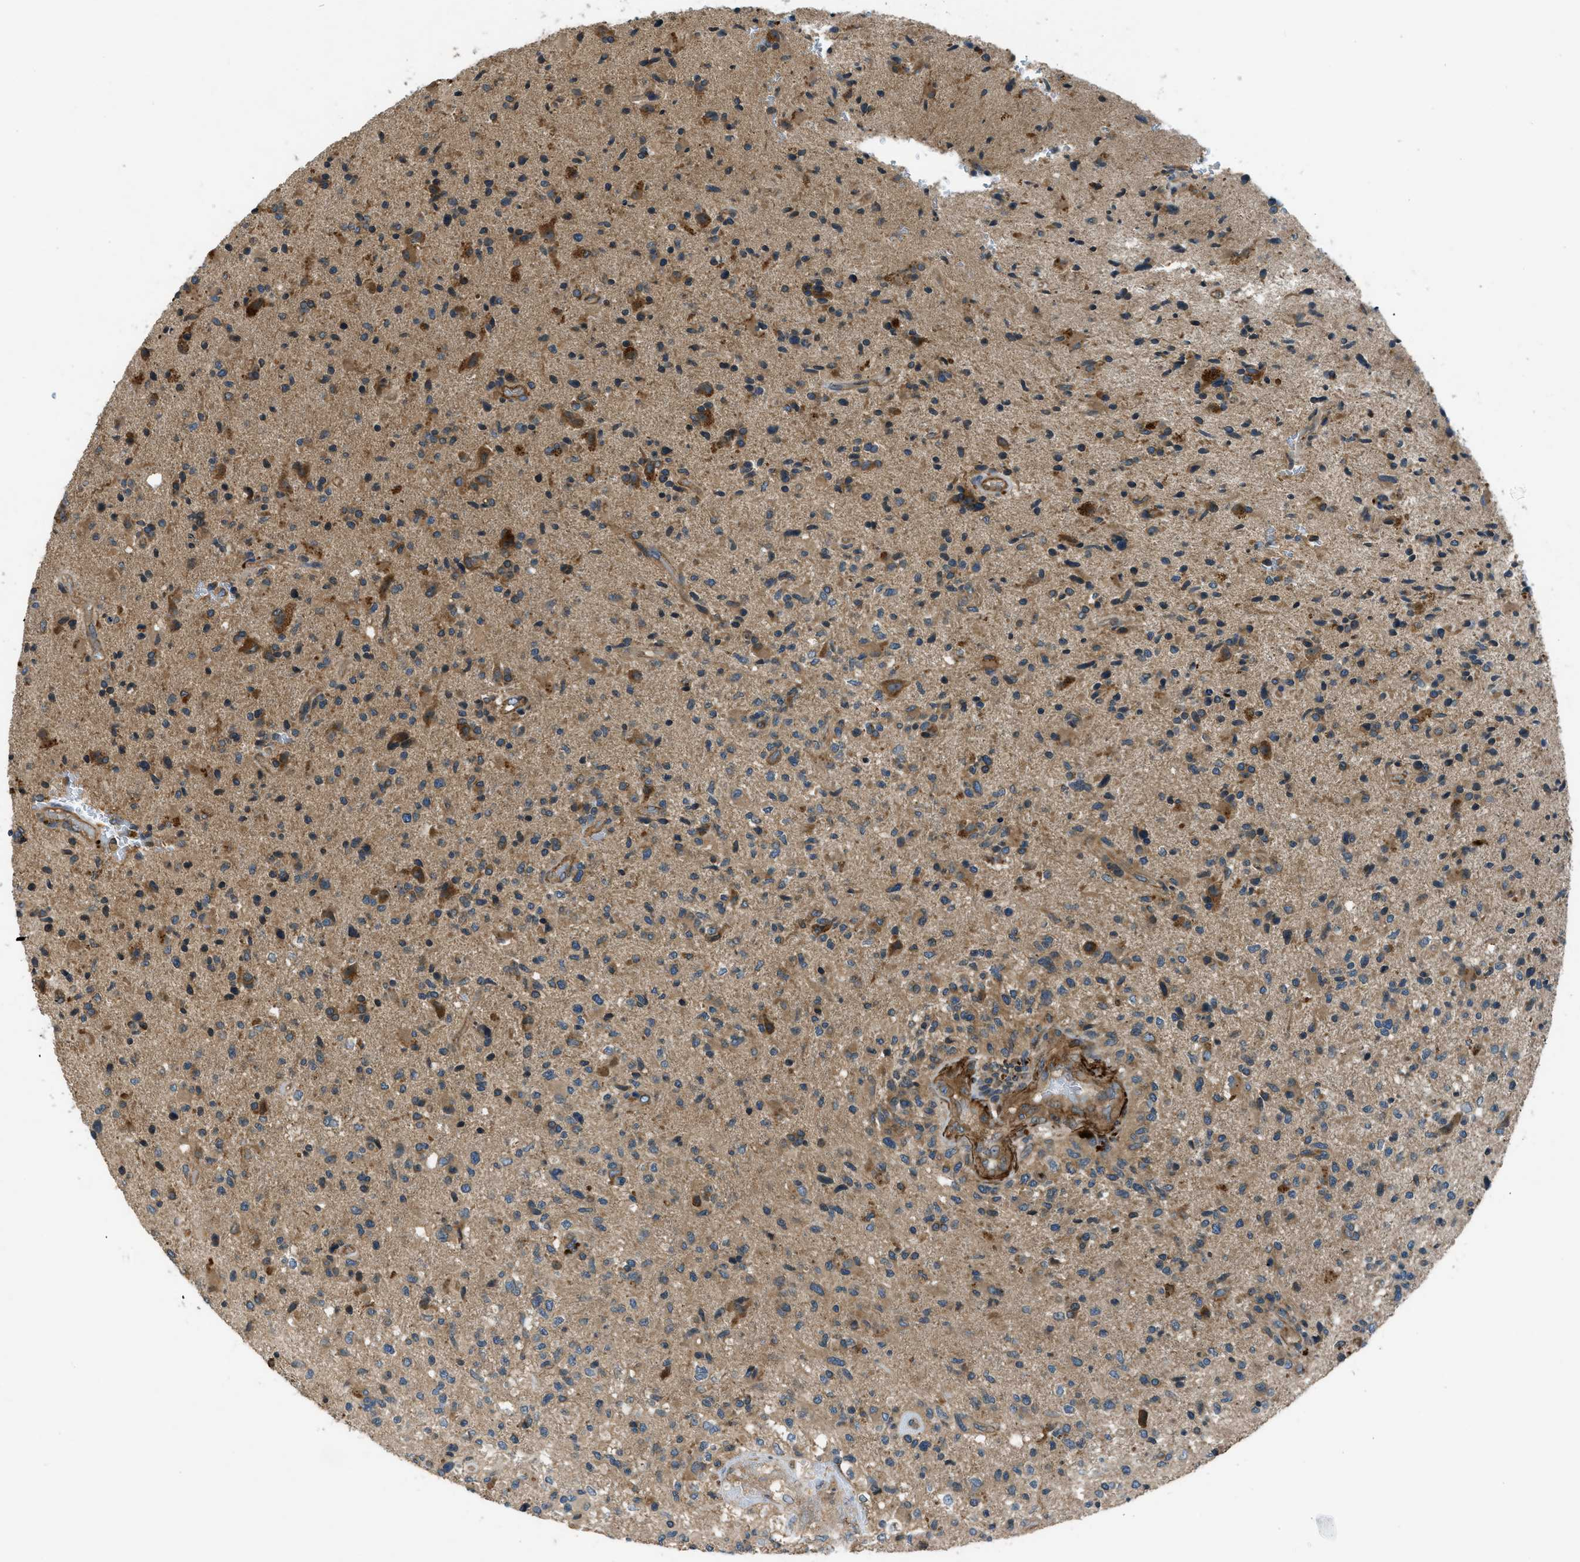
{"staining": {"intensity": "moderate", "quantity": ">75%", "location": "cytoplasmic/membranous"}, "tissue": "glioma", "cell_type": "Tumor cells", "image_type": "cancer", "snomed": [{"axis": "morphology", "description": "Glioma, malignant, High grade"}, {"axis": "topography", "description": "Brain"}], "caption": "This micrograph exhibits immunohistochemistry staining of glioma, with medium moderate cytoplasmic/membranous positivity in about >75% of tumor cells.", "gene": "VEZT", "patient": {"sex": "male", "age": 72}}